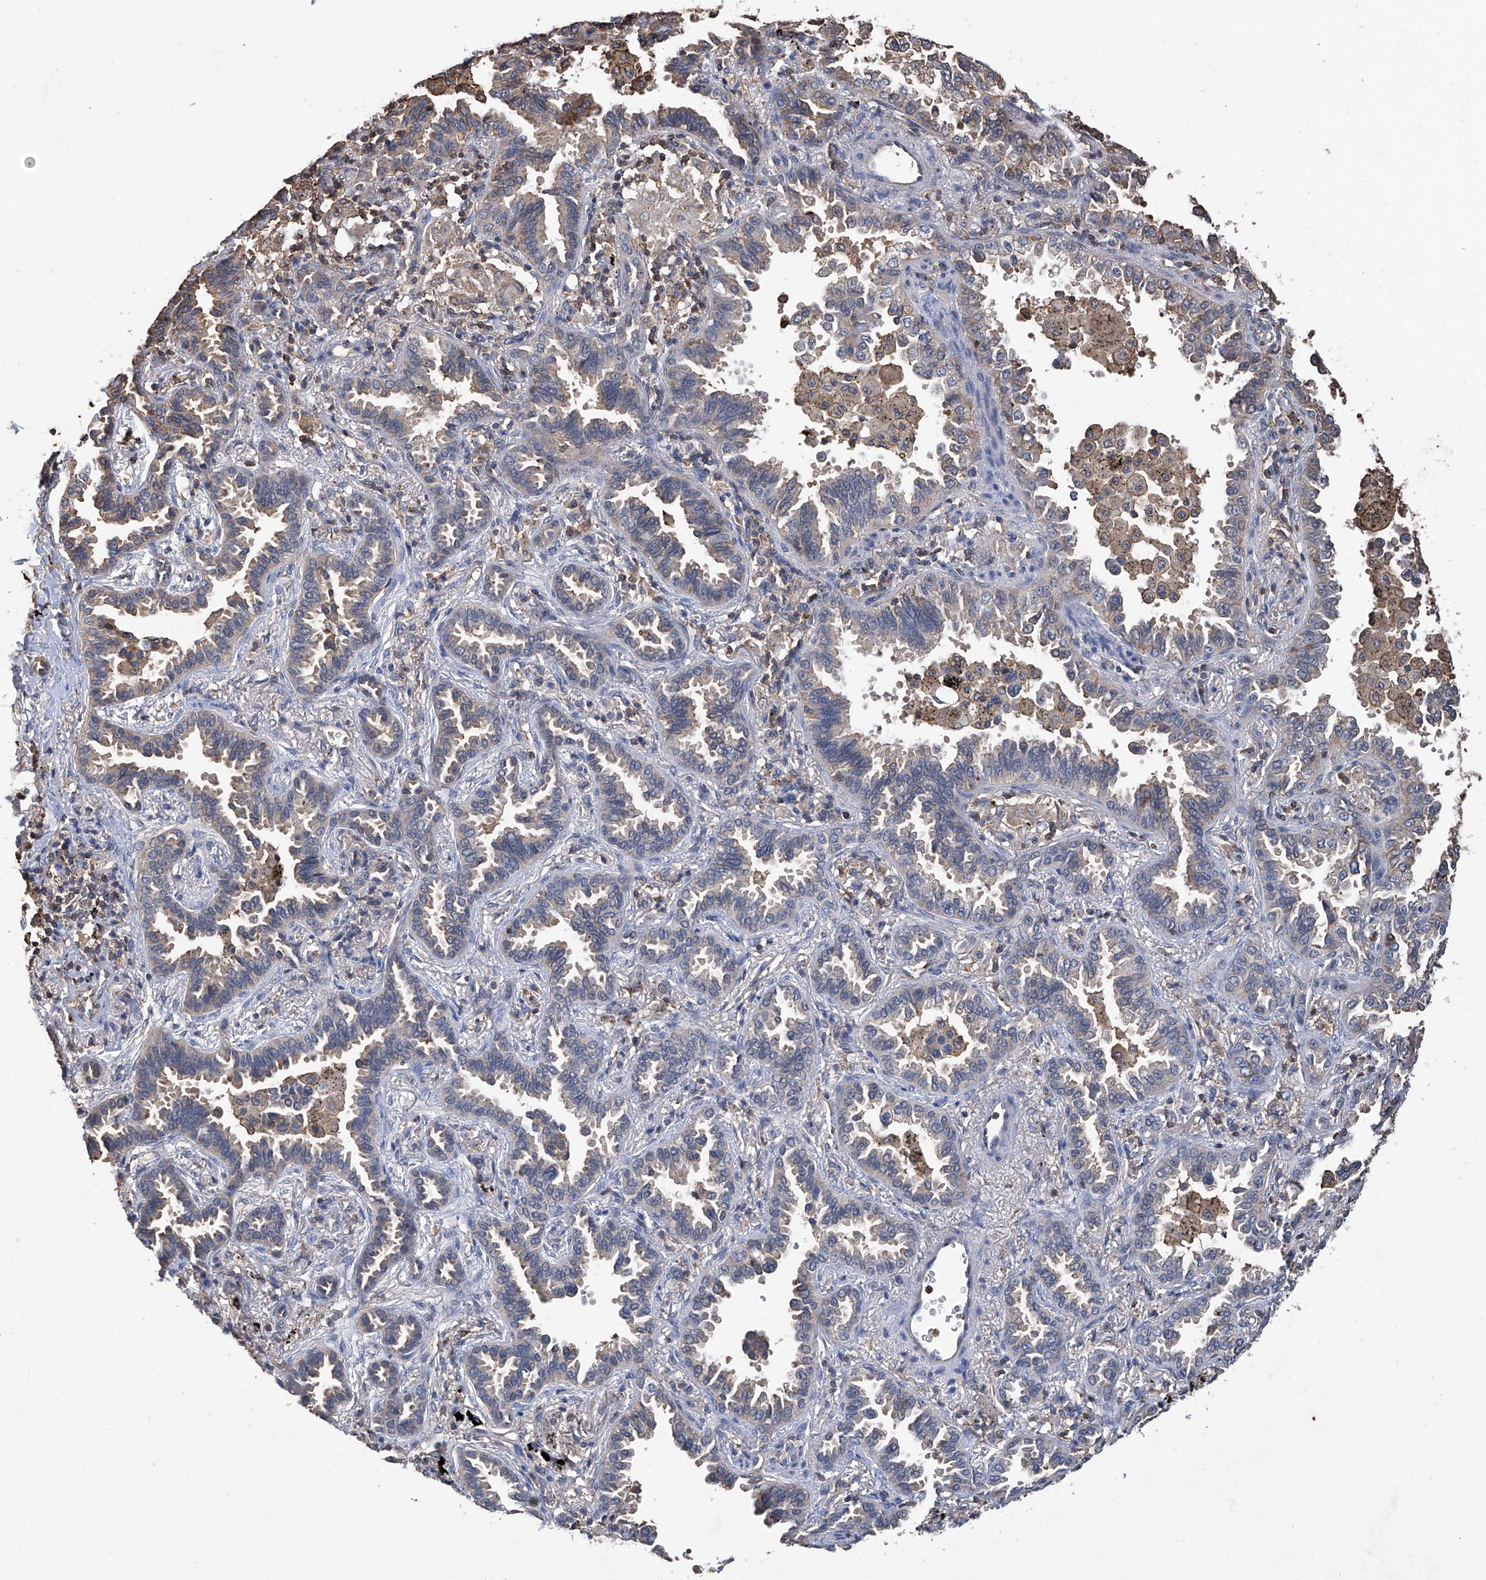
{"staining": {"intensity": "weak", "quantity": "25%-75%", "location": "cytoplasmic/membranous"}, "tissue": "lung cancer", "cell_type": "Tumor cells", "image_type": "cancer", "snomed": [{"axis": "morphology", "description": "Normal tissue, NOS"}, {"axis": "morphology", "description": "Adenocarcinoma, NOS"}, {"axis": "topography", "description": "Lung"}], "caption": "Lung cancer was stained to show a protein in brown. There is low levels of weak cytoplasmic/membranous positivity in approximately 25%-75% of tumor cells. The staining was performed using DAB to visualize the protein expression in brown, while the nuclei were stained in blue with hematoxylin (Magnification: 20x).", "gene": "GPT", "patient": {"sex": "male", "age": 59}}